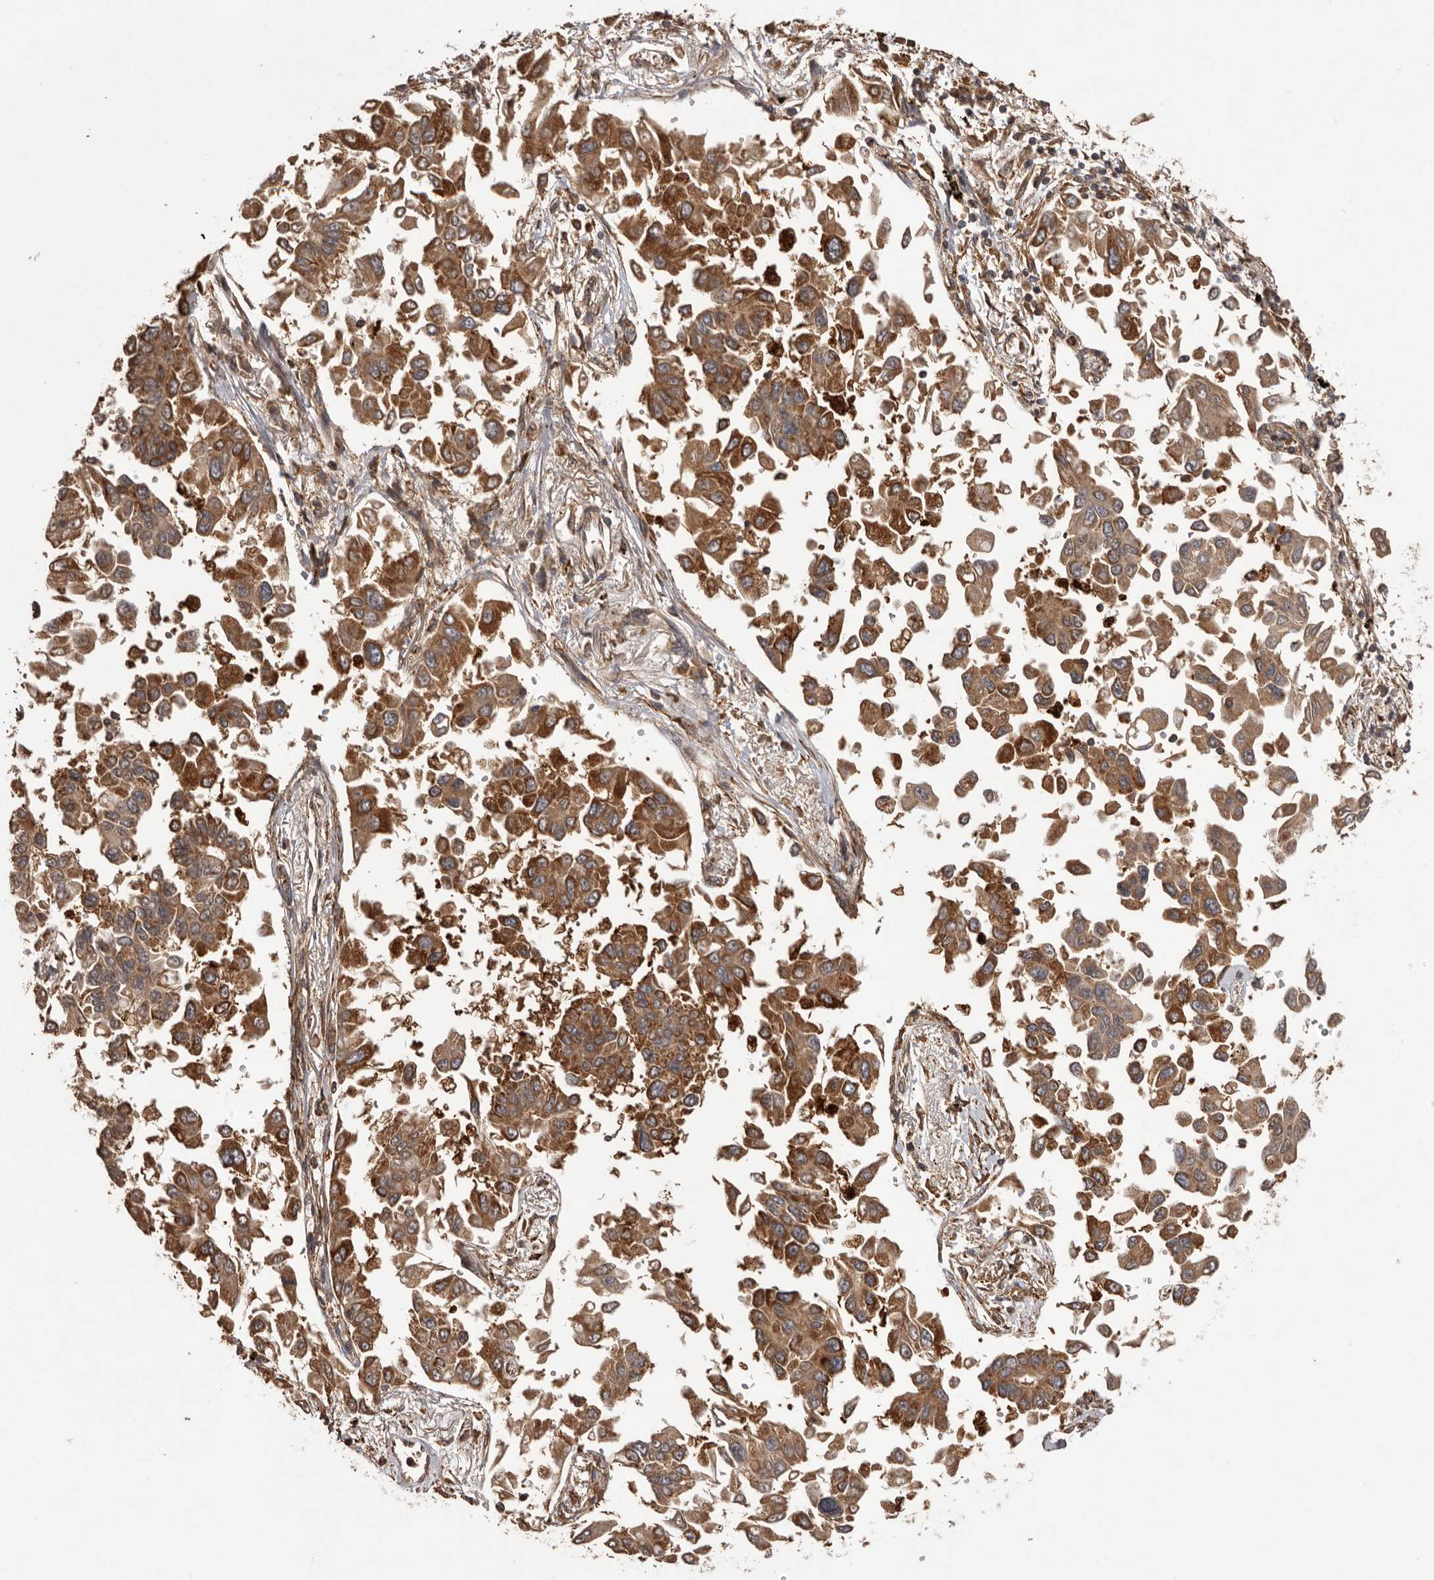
{"staining": {"intensity": "strong", "quantity": ">75%", "location": "cytoplasmic/membranous"}, "tissue": "lung cancer", "cell_type": "Tumor cells", "image_type": "cancer", "snomed": [{"axis": "morphology", "description": "Adenocarcinoma, NOS"}, {"axis": "topography", "description": "Lung"}], "caption": "Tumor cells reveal high levels of strong cytoplasmic/membranous staining in about >75% of cells in human lung cancer (adenocarcinoma). (brown staining indicates protein expression, while blue staining denotes nuclei).", "gene": "SLC22A3", "patient": {"sex": "female", "age": 67}}